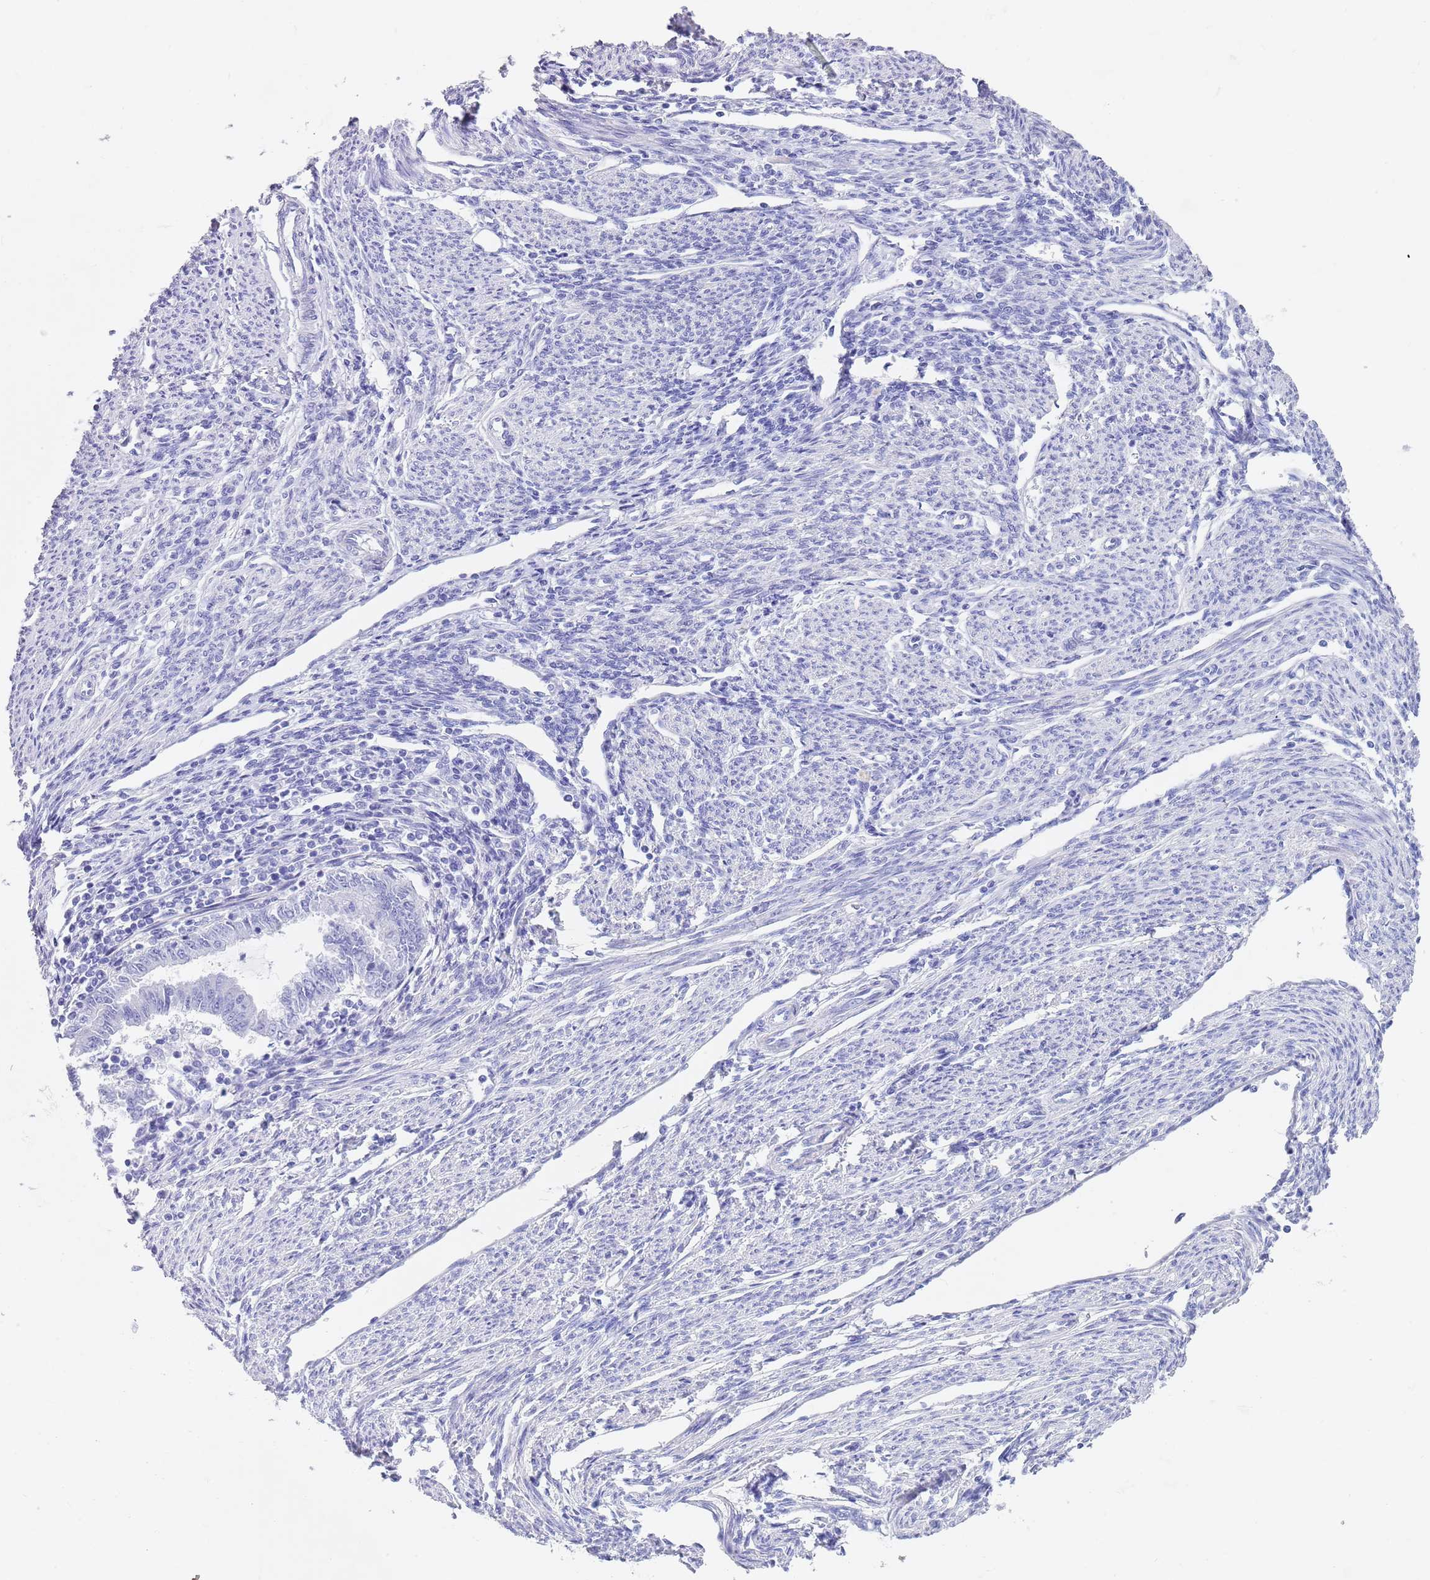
{"staining": {"intensity": "negative", "quantity": "none", "location": "none"}, "tissue": "endometrial cancer", "cell_type": "Tumor cells", "image_type": "cancer", "snomed": [{"axis": "morphology", "description": "Adenocarcinoma, NOS"}, {"axis": "topography", "description": "Endometrium"}], "caption": "Immunohistochemistry photomicrograph of neoplastic tissue: human adenocarcinoma (endometrial) stained with DAB (3,3'-diaminobenzidine) displays no significant protein expression in tumor cells.", "gene": "CPXM2", "patient": {"sex": "female", "age": 79}}